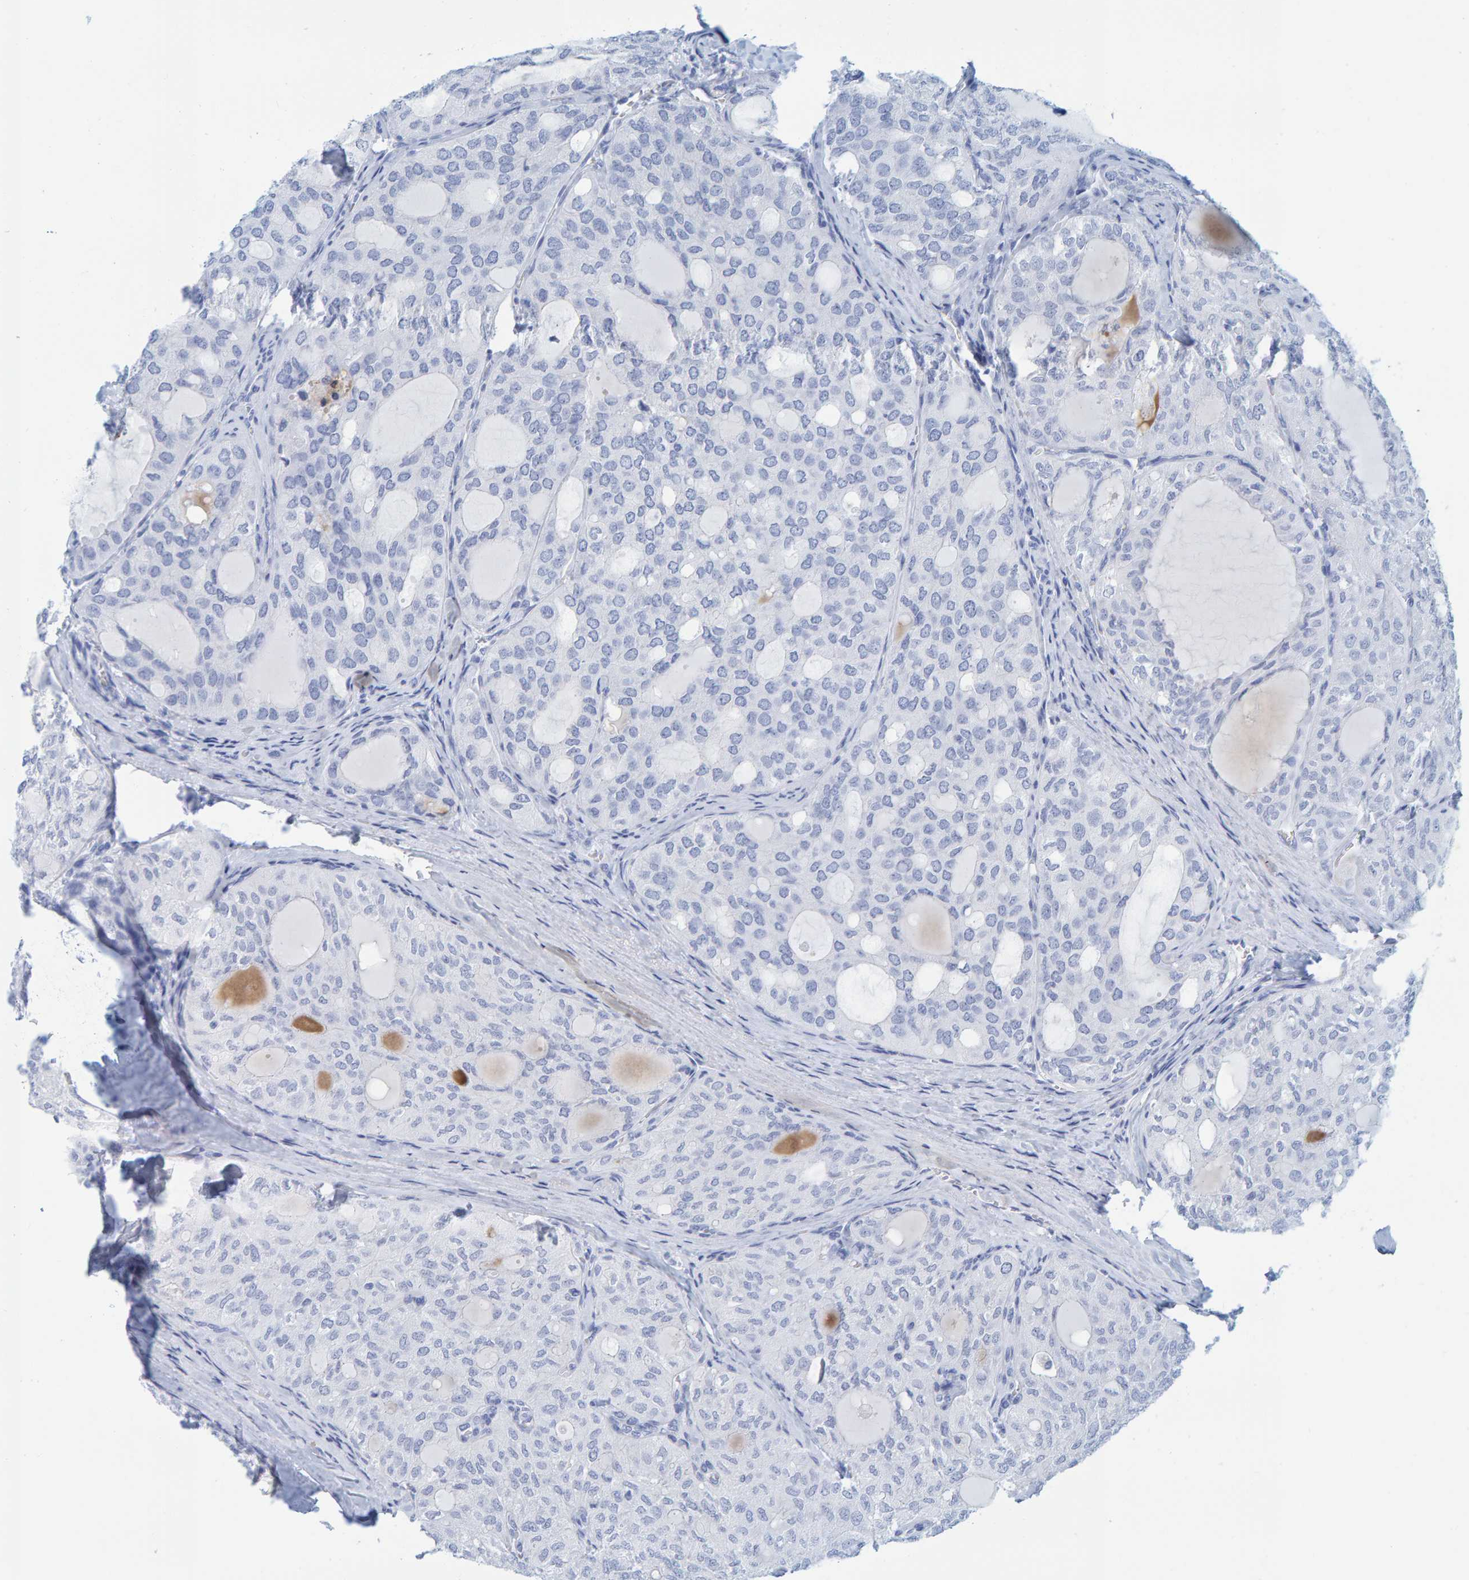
{"staining": {"intensity": "negative", "quantity": "none", "location": "none"}, "tissue": "thyroid cancer", "cell_type": "Tumor cells", "image_type": "cancer", "snomed": [{"axis": "morphology", "description": "Follicular adenoma carcinoma, NOS"}, {"axis": "topography", "description": "Thyroid gland"}], "caption": "Immunohistochemistry photomicrograph of thyroid cancer stained for a protein (brown), which demonstrates no staining in tumor cells.", "gene": "SFTPC", "patient": {"sex": "male", "age": 75}}